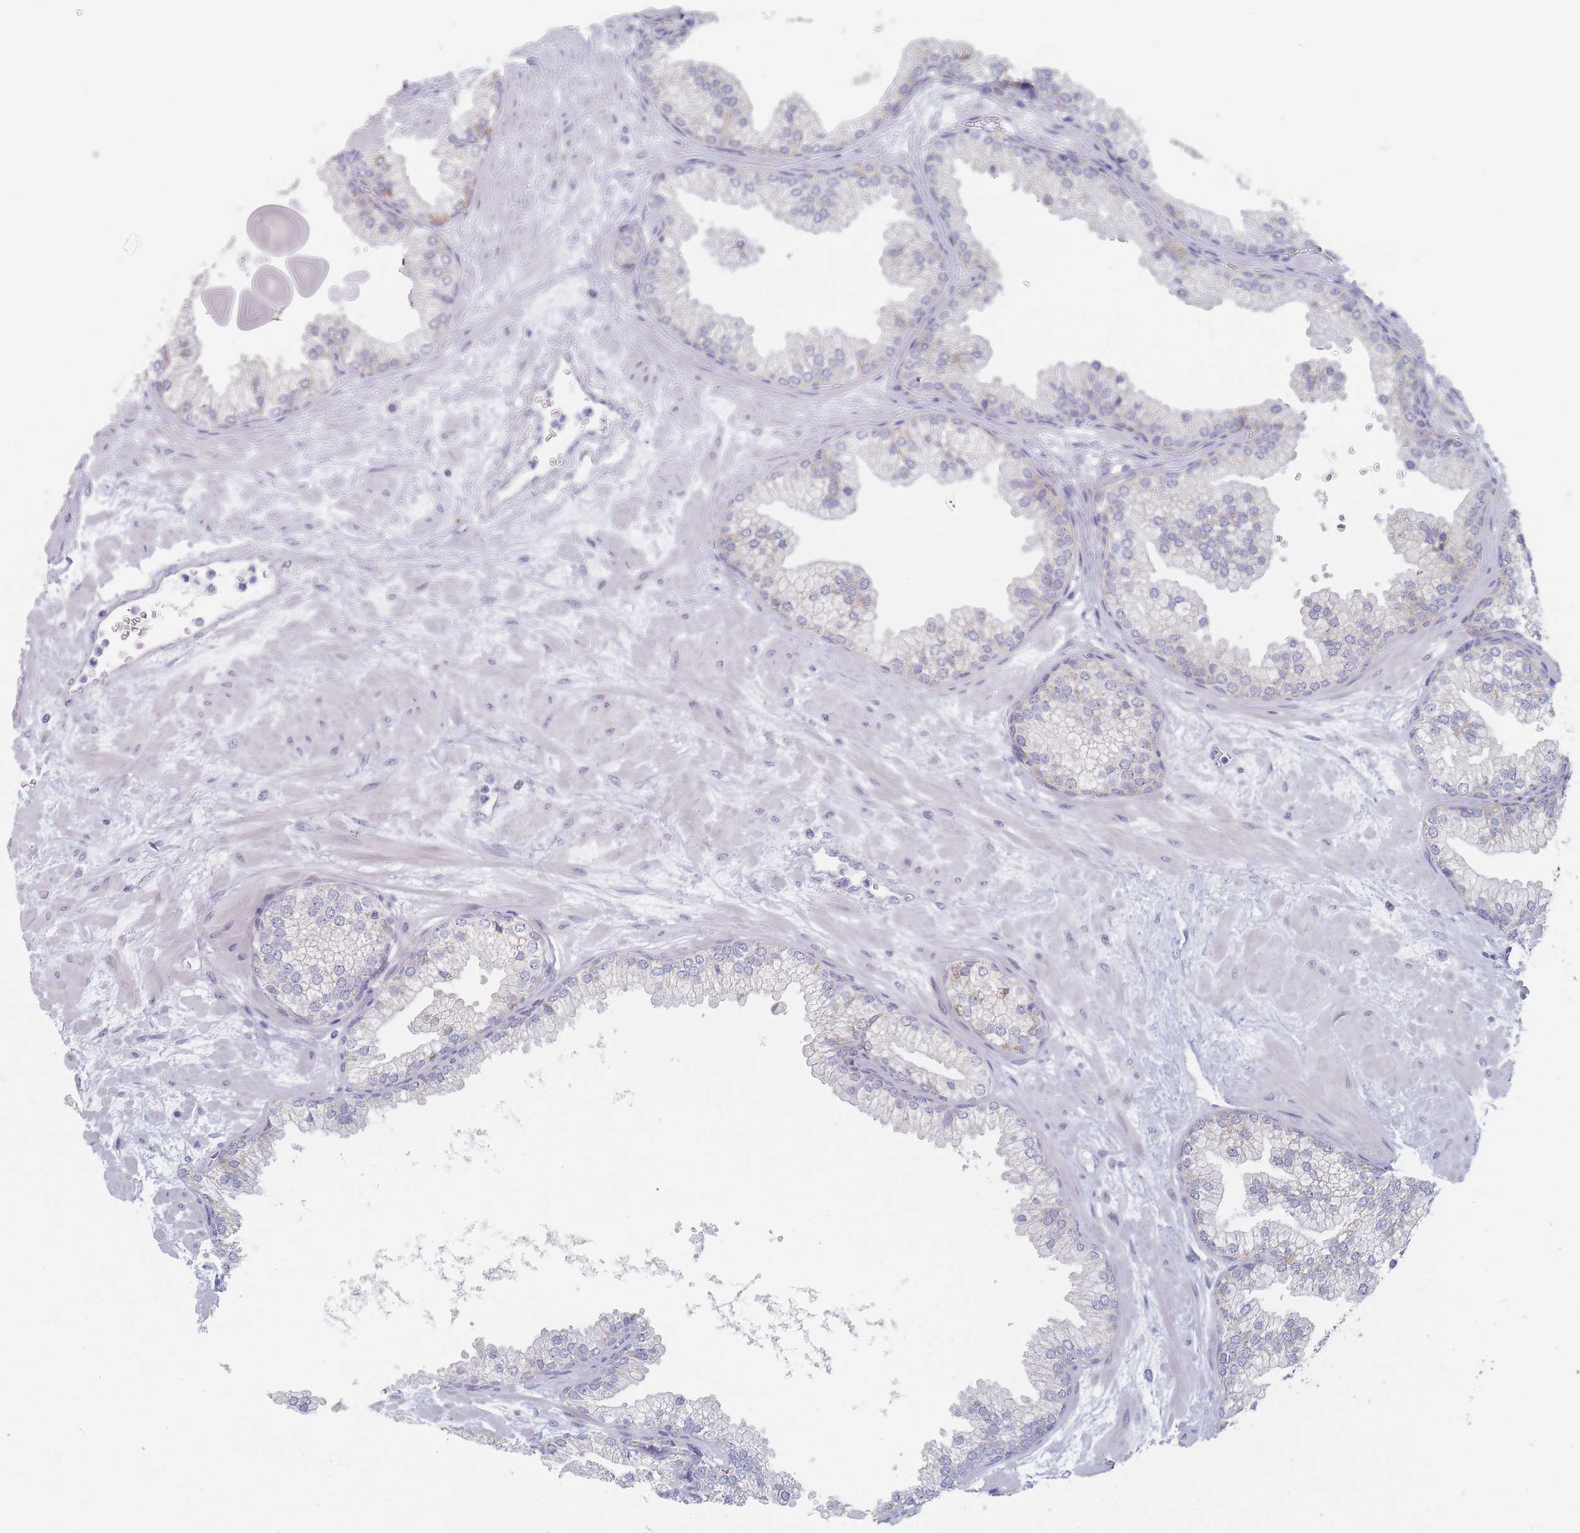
{"staining": {"intensity": "weak", "quantity": "<25%", "location": "cytoplasmic/membranous"}, "tissue": "prostate", "cell_type": "Glandular cells", "image_type": "normal", "snomed": [{"axis": "morphology", "description": "Normal tissue, NOS"}, {"axis": "topography", "description": "Prostate"}], "caption": "Prostate was stained to show a protein in brown. There is no significant staining in glandular cells. (Immunohistochemistry, brightfield microscopy, high magnification).", "gene": "RNF8", "patient": {"sex": "male", "age": 61}}